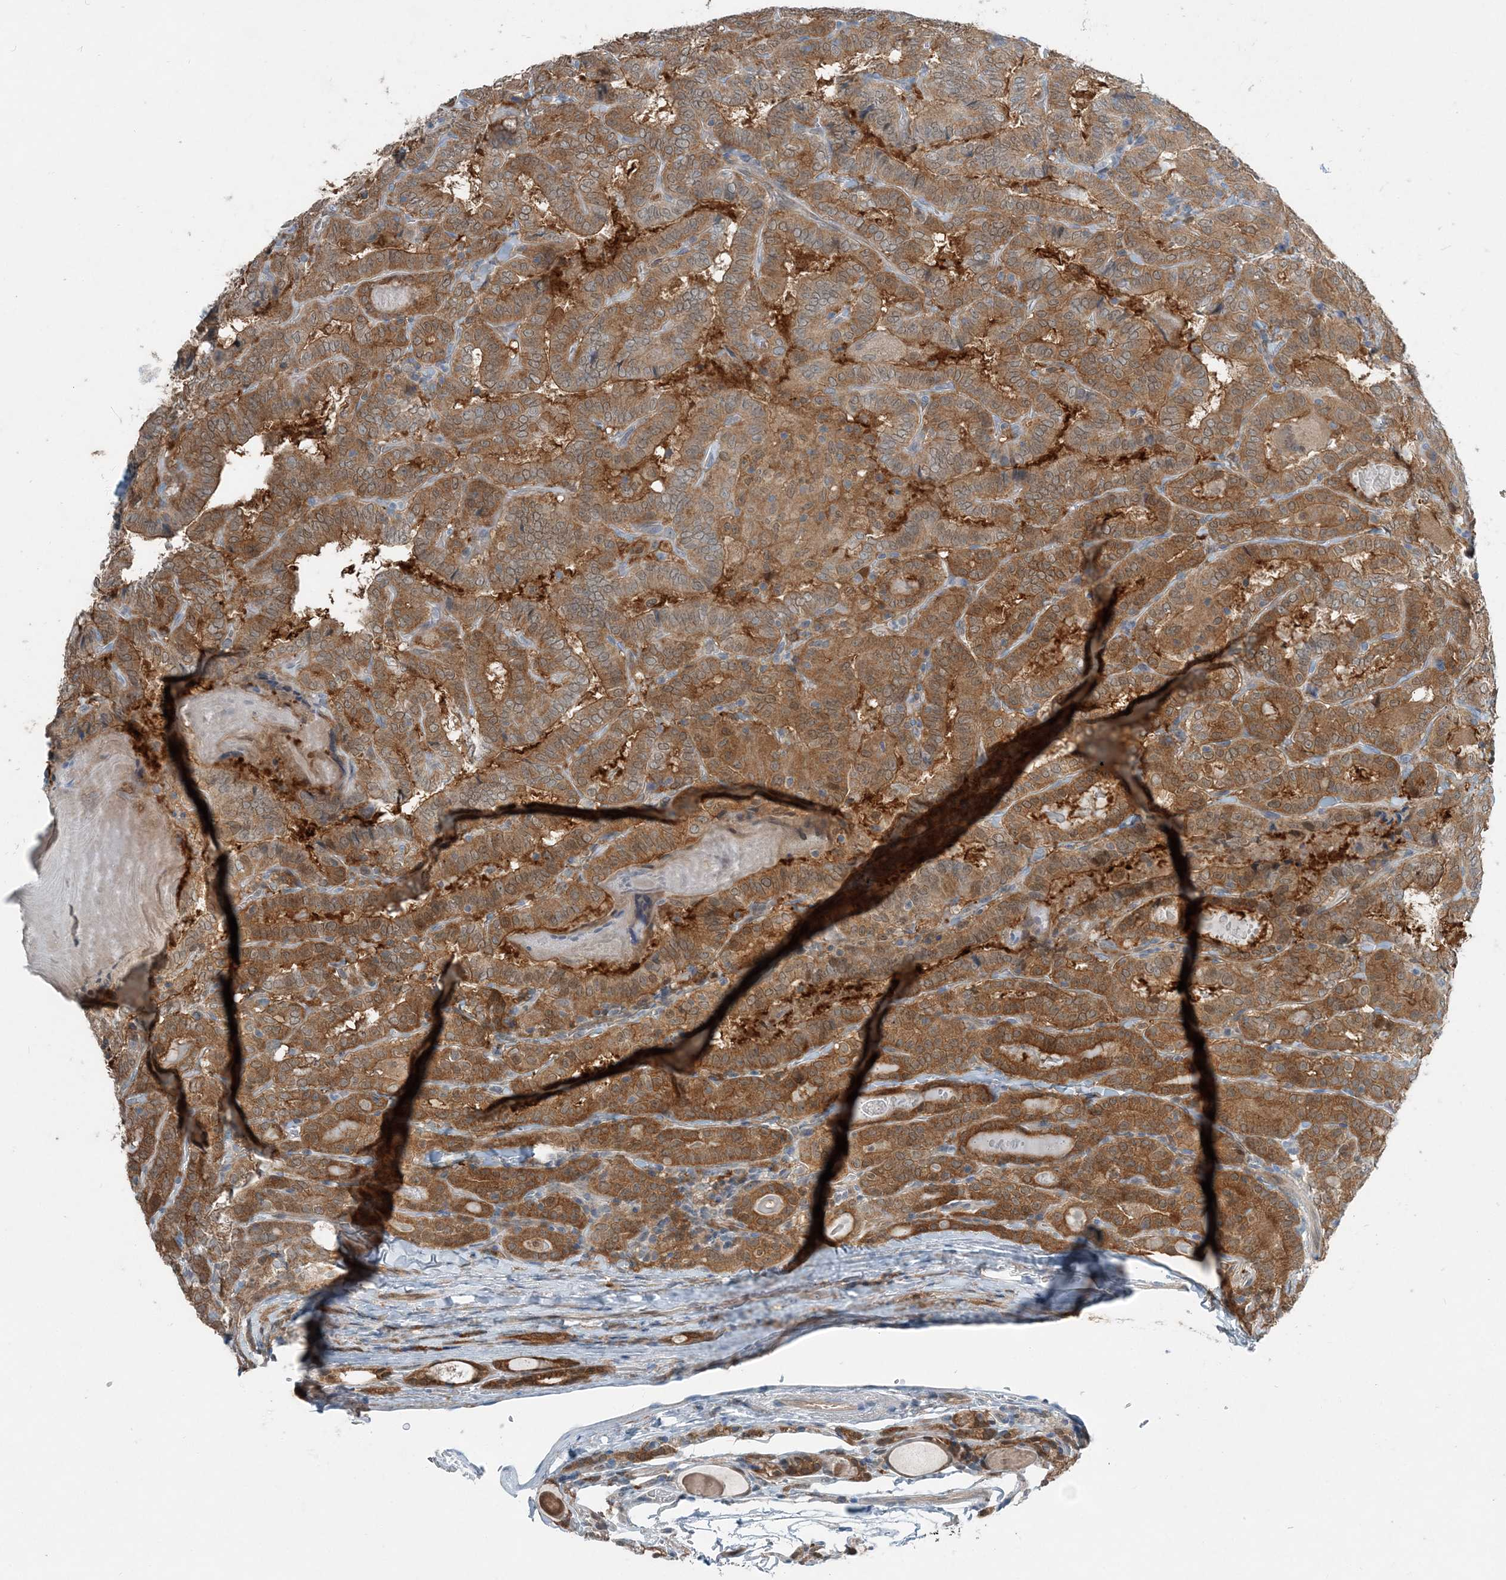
{"staining": {"intensity": "strong", "quantity": ">75%", "location": "cytoplasmic/membranous"}, "tissue": "thyroid cancer", "cell_type": "Tumor cells", "image_type": "cancer", "snomed": [{"axis": "morphology", "description": "Papillary adenocarcinoma, NOS"}, {"axis": "topography", "description": "Thyroid gland"}], "caption": "Thyroid cancer tissue displays strong cytoplasmic/membranous expression in about >75% of tumor cells (DAB (3,3'-diaminobenzidine) = brown stain, brightfield microscopy at high magnification).", "gene": "ARMH1", "patient": {"sex": "female", "age": 72}}